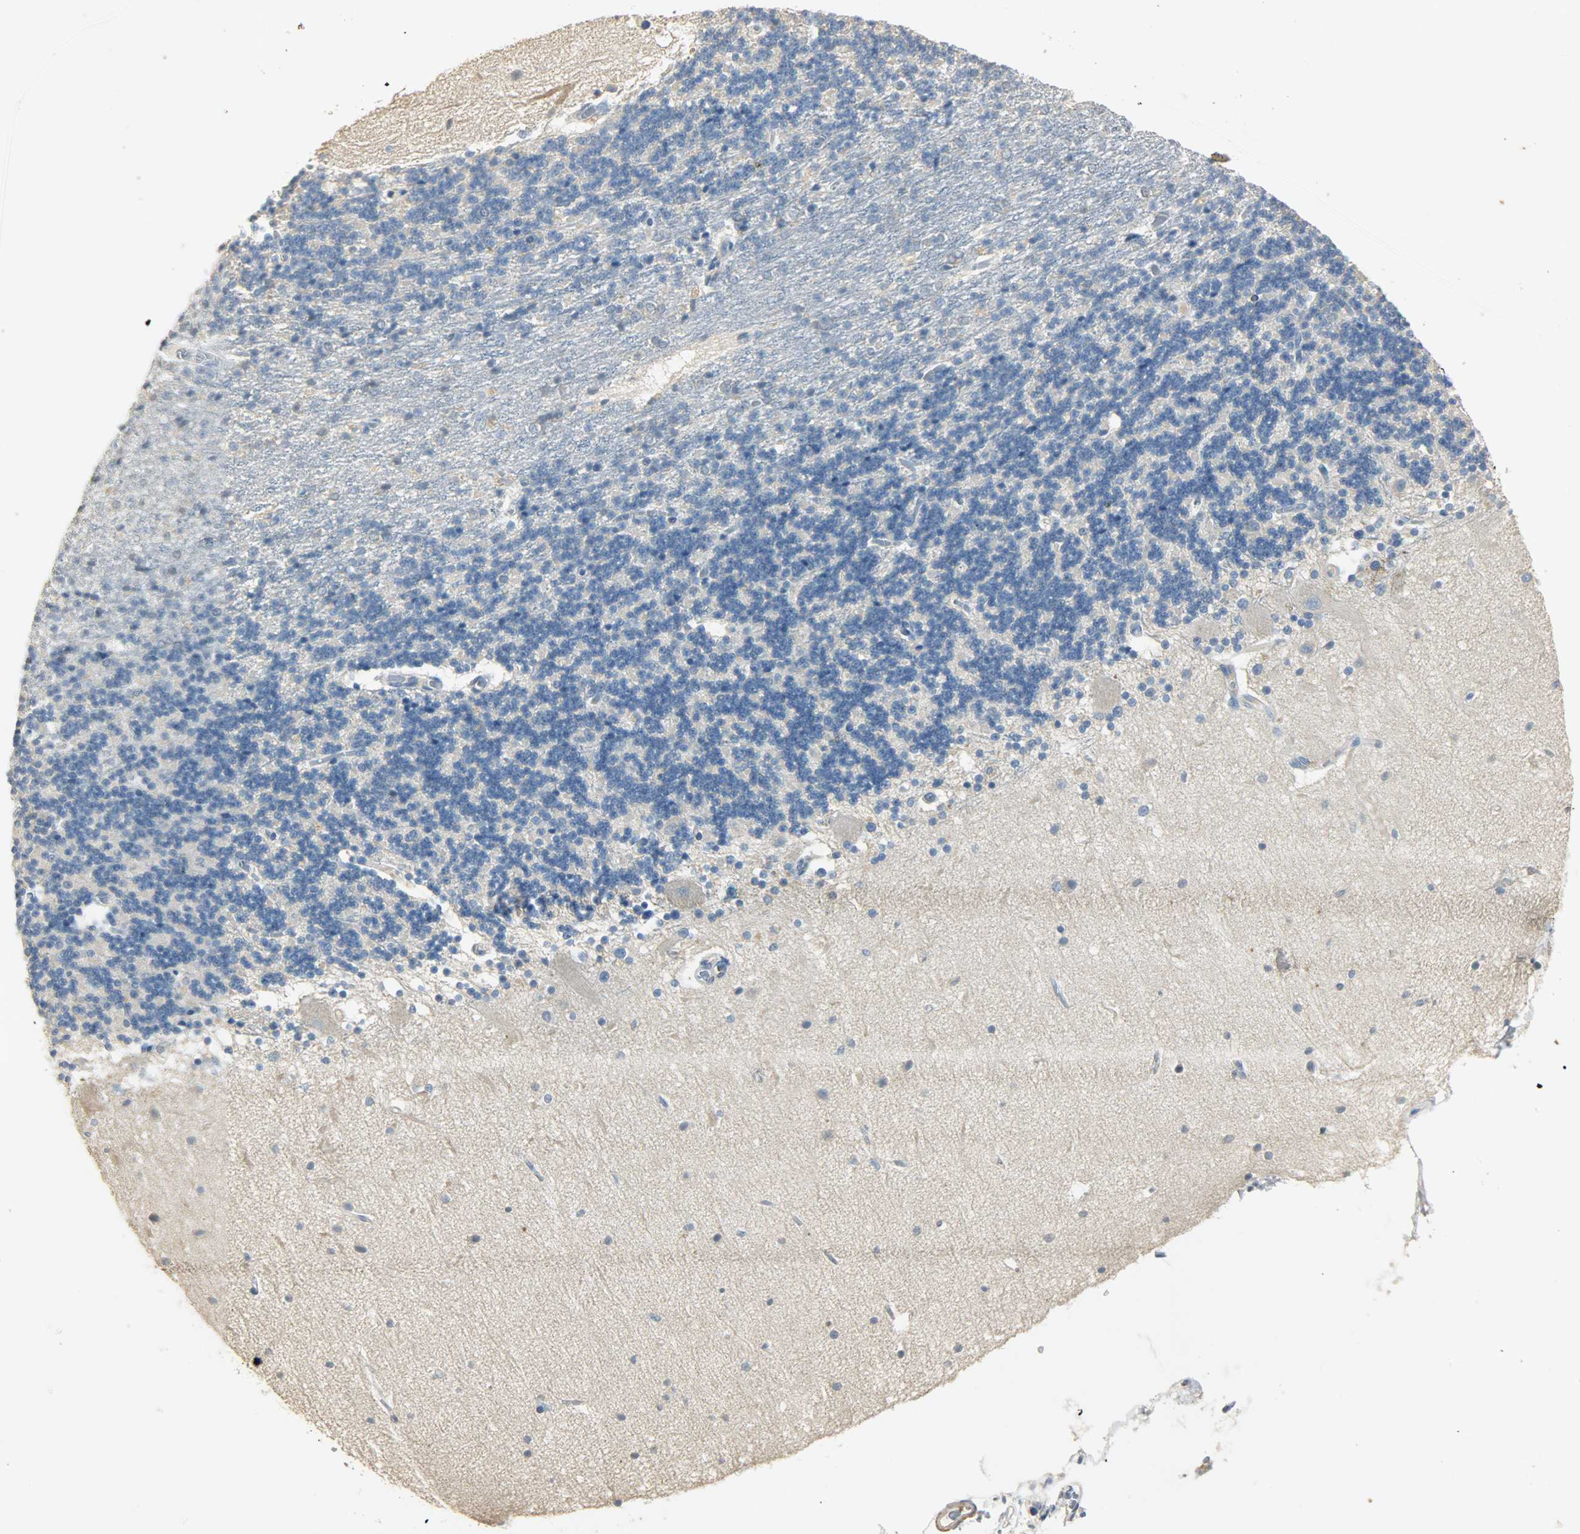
{"staining": {"intensity": "negative", "quantity": "none", "location": "none"}, "tissue": "cerebellum", "cell_type": "Cells in granular layer", "image_type": "normal", "snomed": [{"axis": "morphology", "description": "Normal tissue, NOS"}, {"axis": "topography", "description": "Cerebellum"}], "caption": "Immunohistochemistry (IHC) of unremarkable human cerebellum demonstrates no expression in cells in granular layer.", "gene": "USP13", "patient": {"sex": "female", "age": 54}}